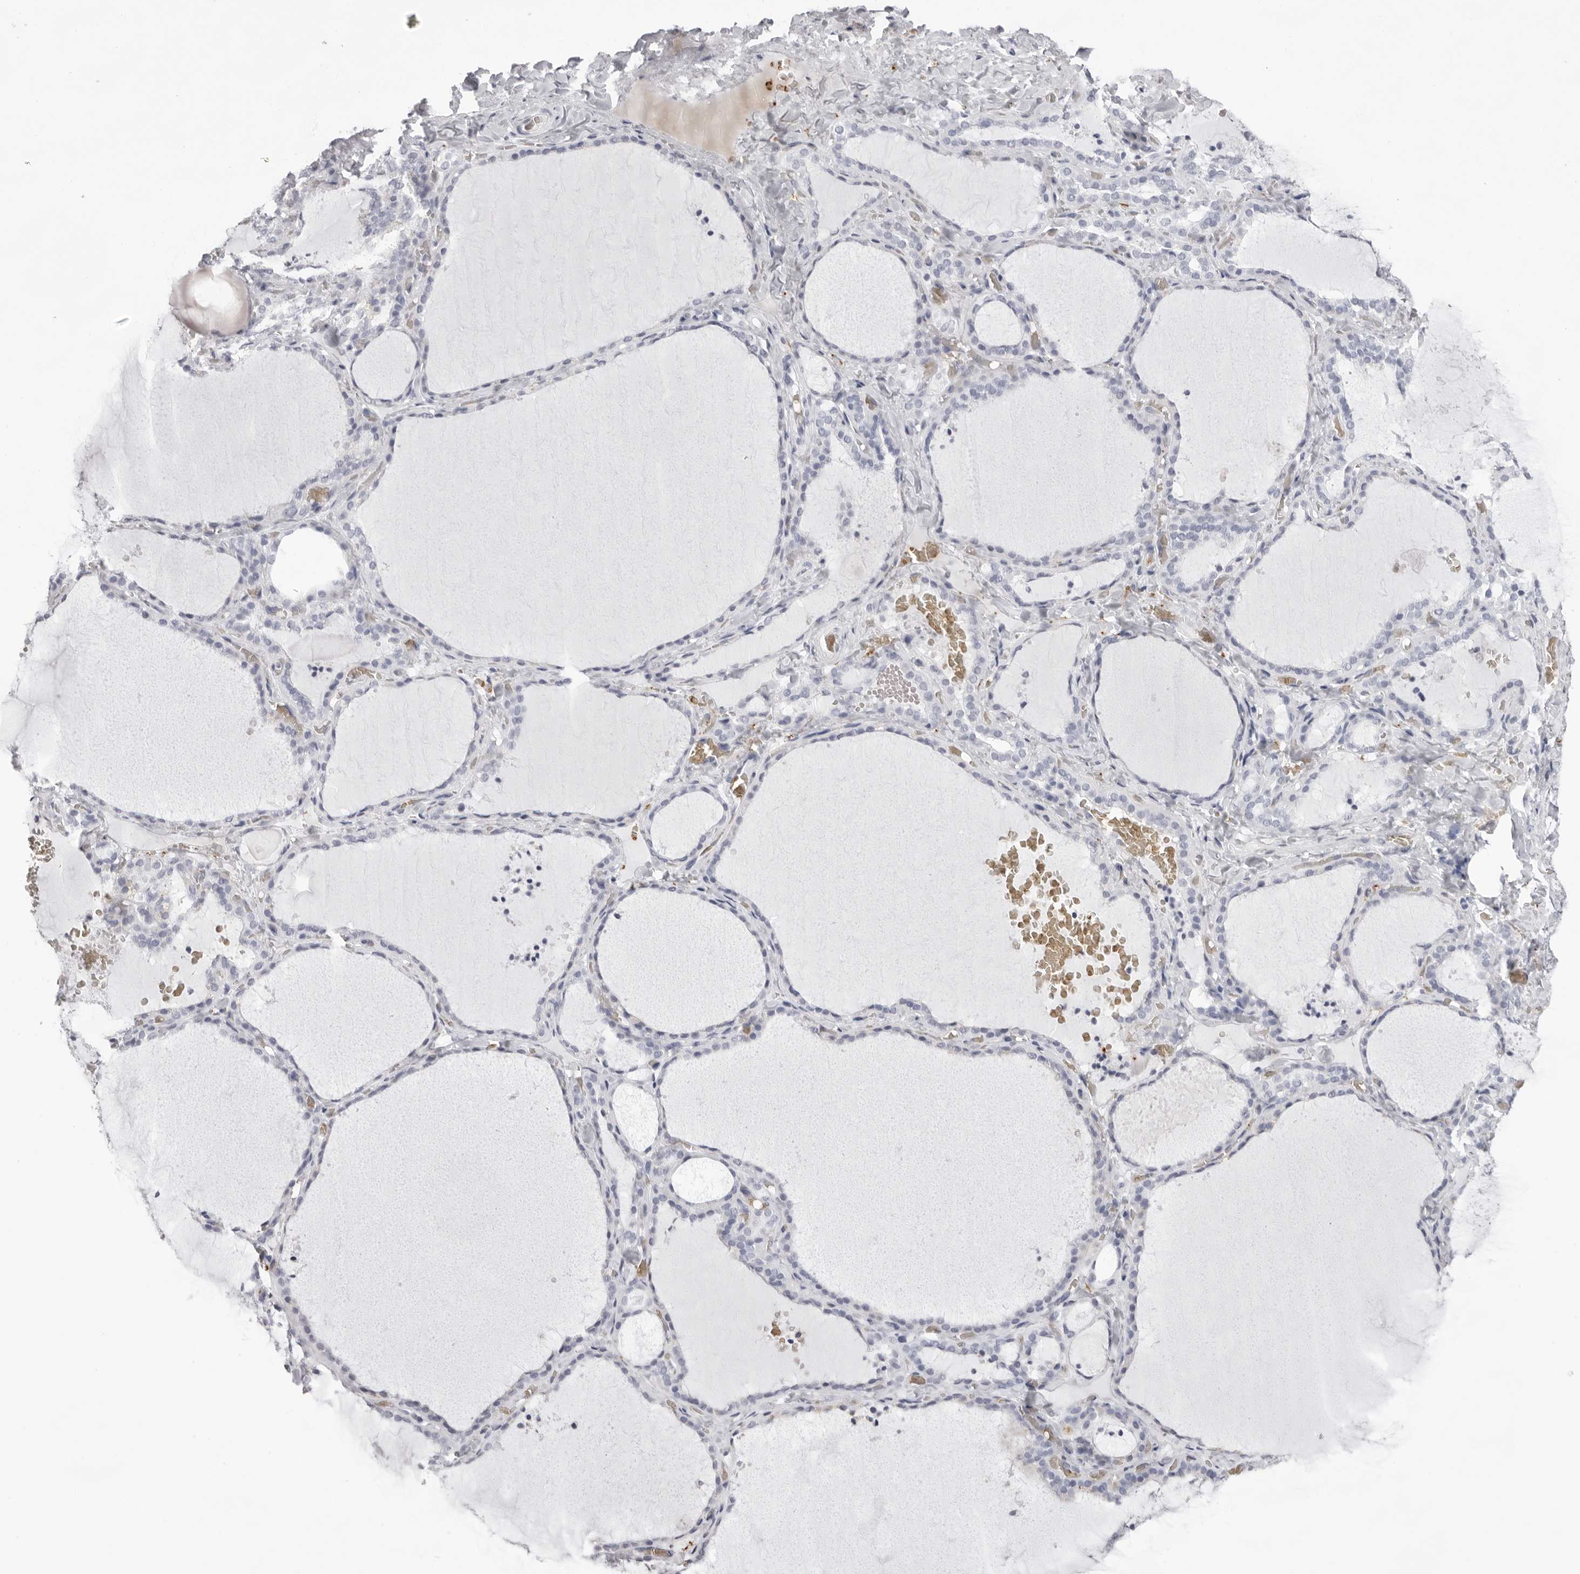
{"staining": {"intensity": "negative", "quantity": "none", "location": "none"}, "tissue": "thyroid gland", "cell_type": "Glandular cells", "image_type": "normal", "snomed": [{"axis": "morphology", "description": "Normal tissue, NOS"}, {"axis": "topography", "description": "Thyroid gland"}], "caption": "Micrograph shows no protein expression in glandular cells of normal thyroid gland. The staining was performed using DAB (3,3'-diaminobenzidine) to visualize the protein expression in brown, while the nuclei were stained in blue with hematoxylin (Magnification: 20x).", "gene": "SPTA1", "patient": {"sex": "female", "age": 22}}